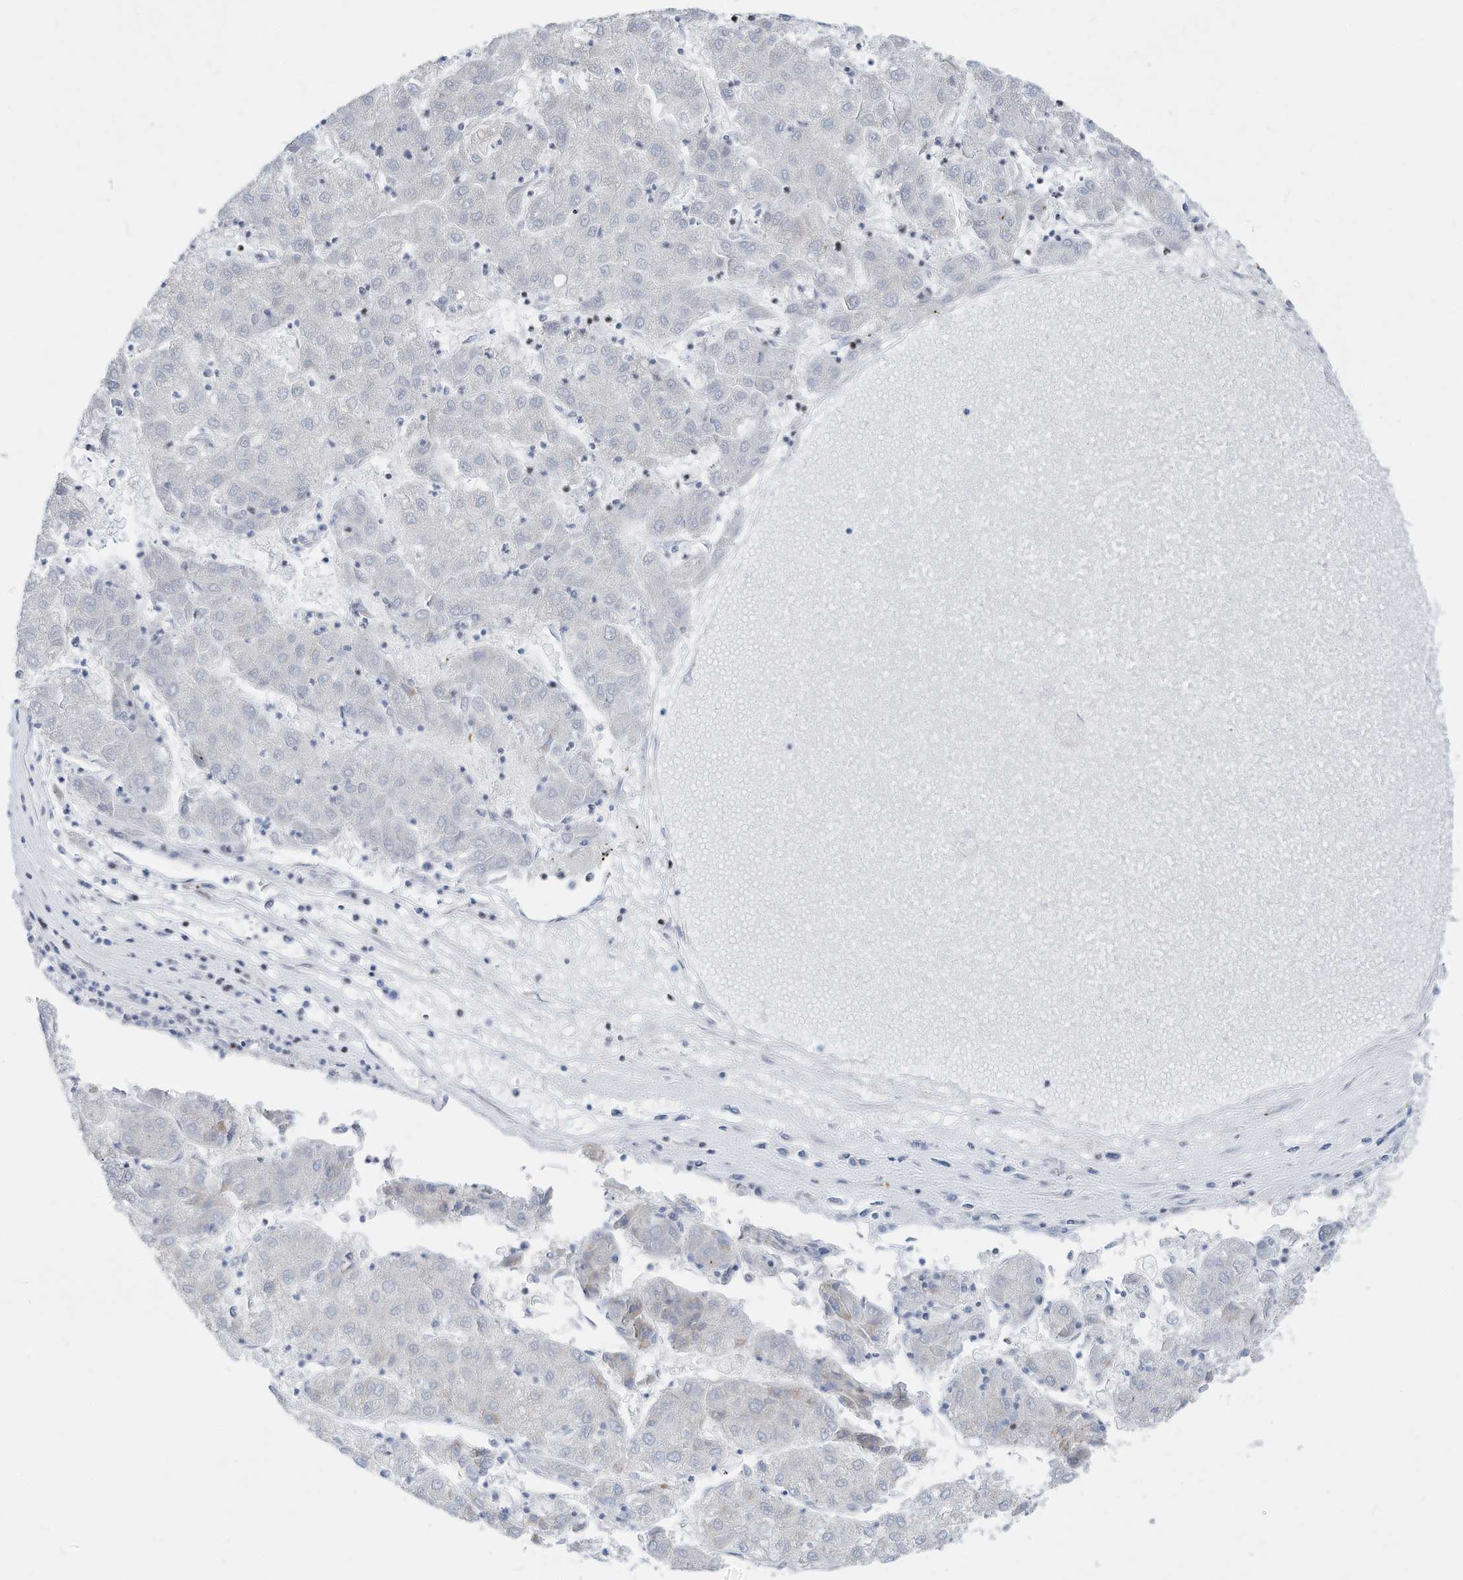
{"staining": {"intensity": "negative", "quantity": "none", "location": "none"}, "tissue": "liver cancer", "cell_type": "Tumor cells", "image_type": "cancer", "snomed": [{"axis": "morphology", "description": "Carcinoma, Hepatocellular, NOS"}, {"axis": "topography", "description": "Liver"}], "caption": "DAB (3,3'-diaminobenzidine) immunohistochemical staining of human liver cancer demonstrates no significant staining in tumor cells. (DAB immunohistochemistry (IHC) with hematoxylin counter stain).", "gene": "FRS3", "patient": {"sex": "male", "age": 72}}